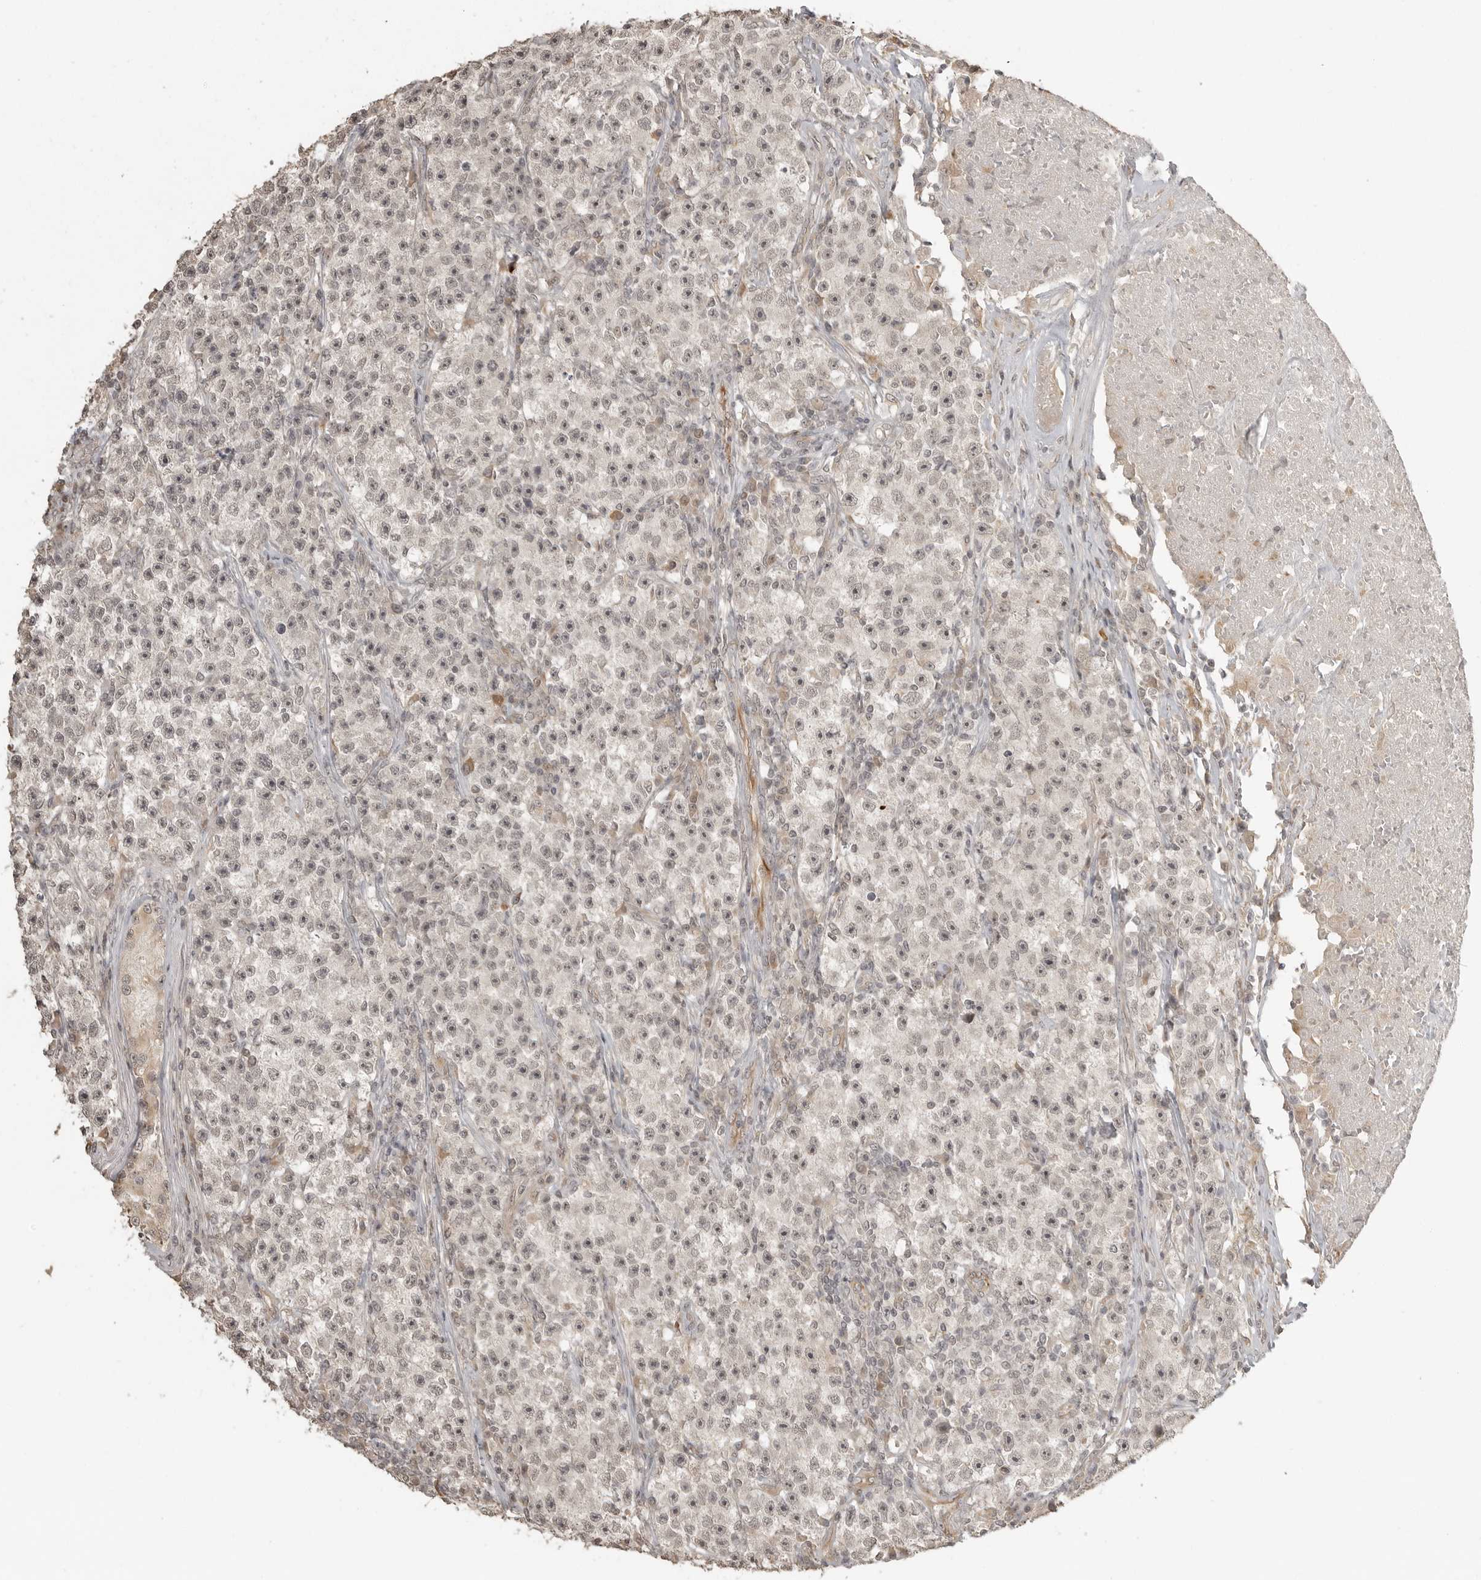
{"staining": {"intensity": "weak", "quantity": "25%-75%", "location": "nuclear"}, "tissue": "testis cancer", "cell_type": "Tumor cells", "image_type": "cancer", "snomed": [{"axis": "morphology", "description": "Seminoma, NOS"}, {"axis": "topography", "description": "Testis"}], "caption": "An image showing weak nuclear expression in approximately 25%-75% of tumor cells in testis cancer (seminoma), as visualized by brown immunohistochemical staining.", "gene": "SMG8", "patient": {"sex": "male", "age": 22}}